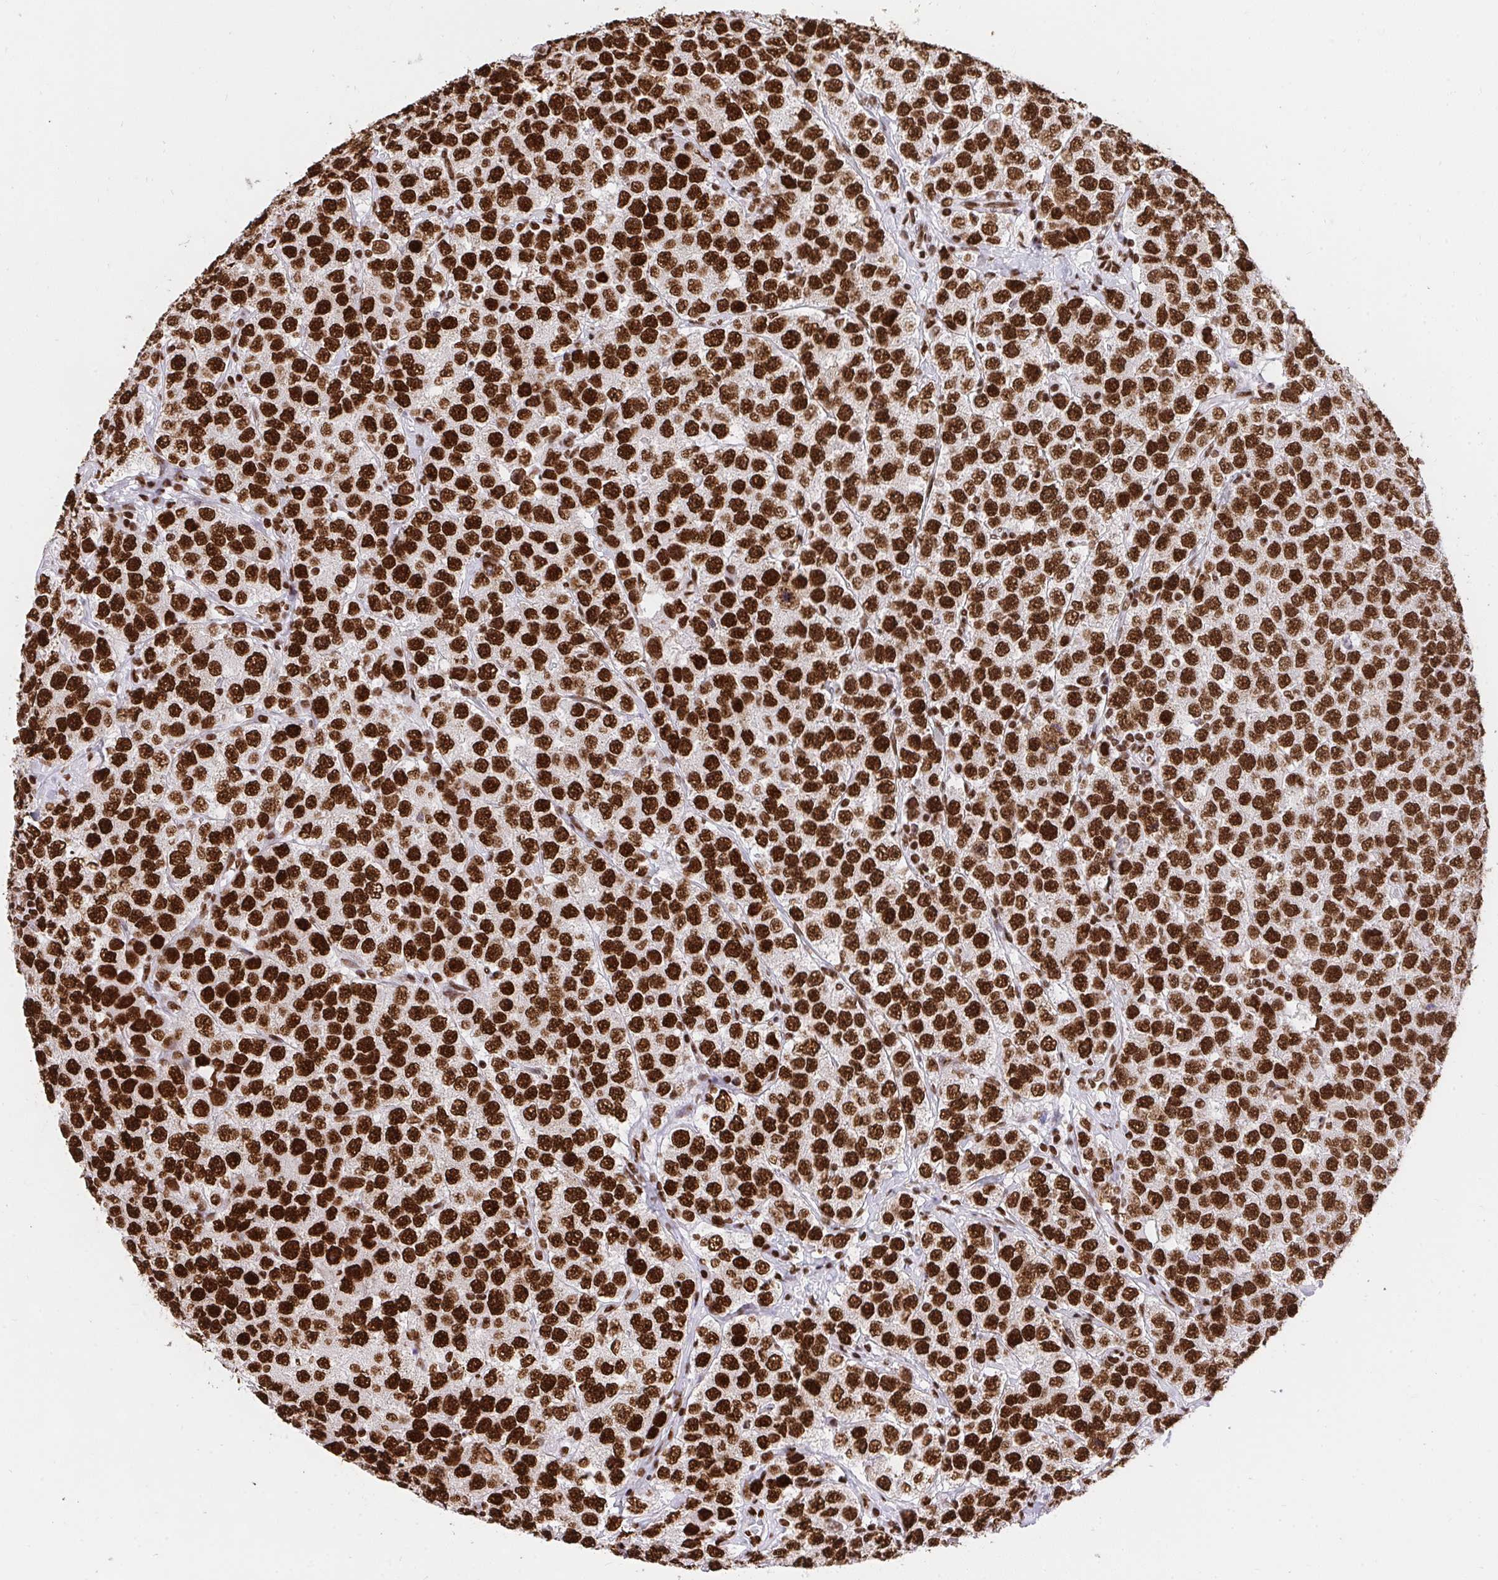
{"staining": {"intensity": "strong", "quantity": ">75%", "location": "nuclear"}, "tissue": "testis cancer", "cell_type": "Tumor cells", "image_type": "cancer", "snomed": [{"axis": "morphology", "description": "Seminoma, NOS"}, {"axis": "topography", "description": "Testis"}], "caption": "Protein staining exhibits strong nuclear positivity in about >75% of tumor cells in seminoma (testis).", "gene": "HNRNPL", "patient": {"sex": "male", "age": 28}}